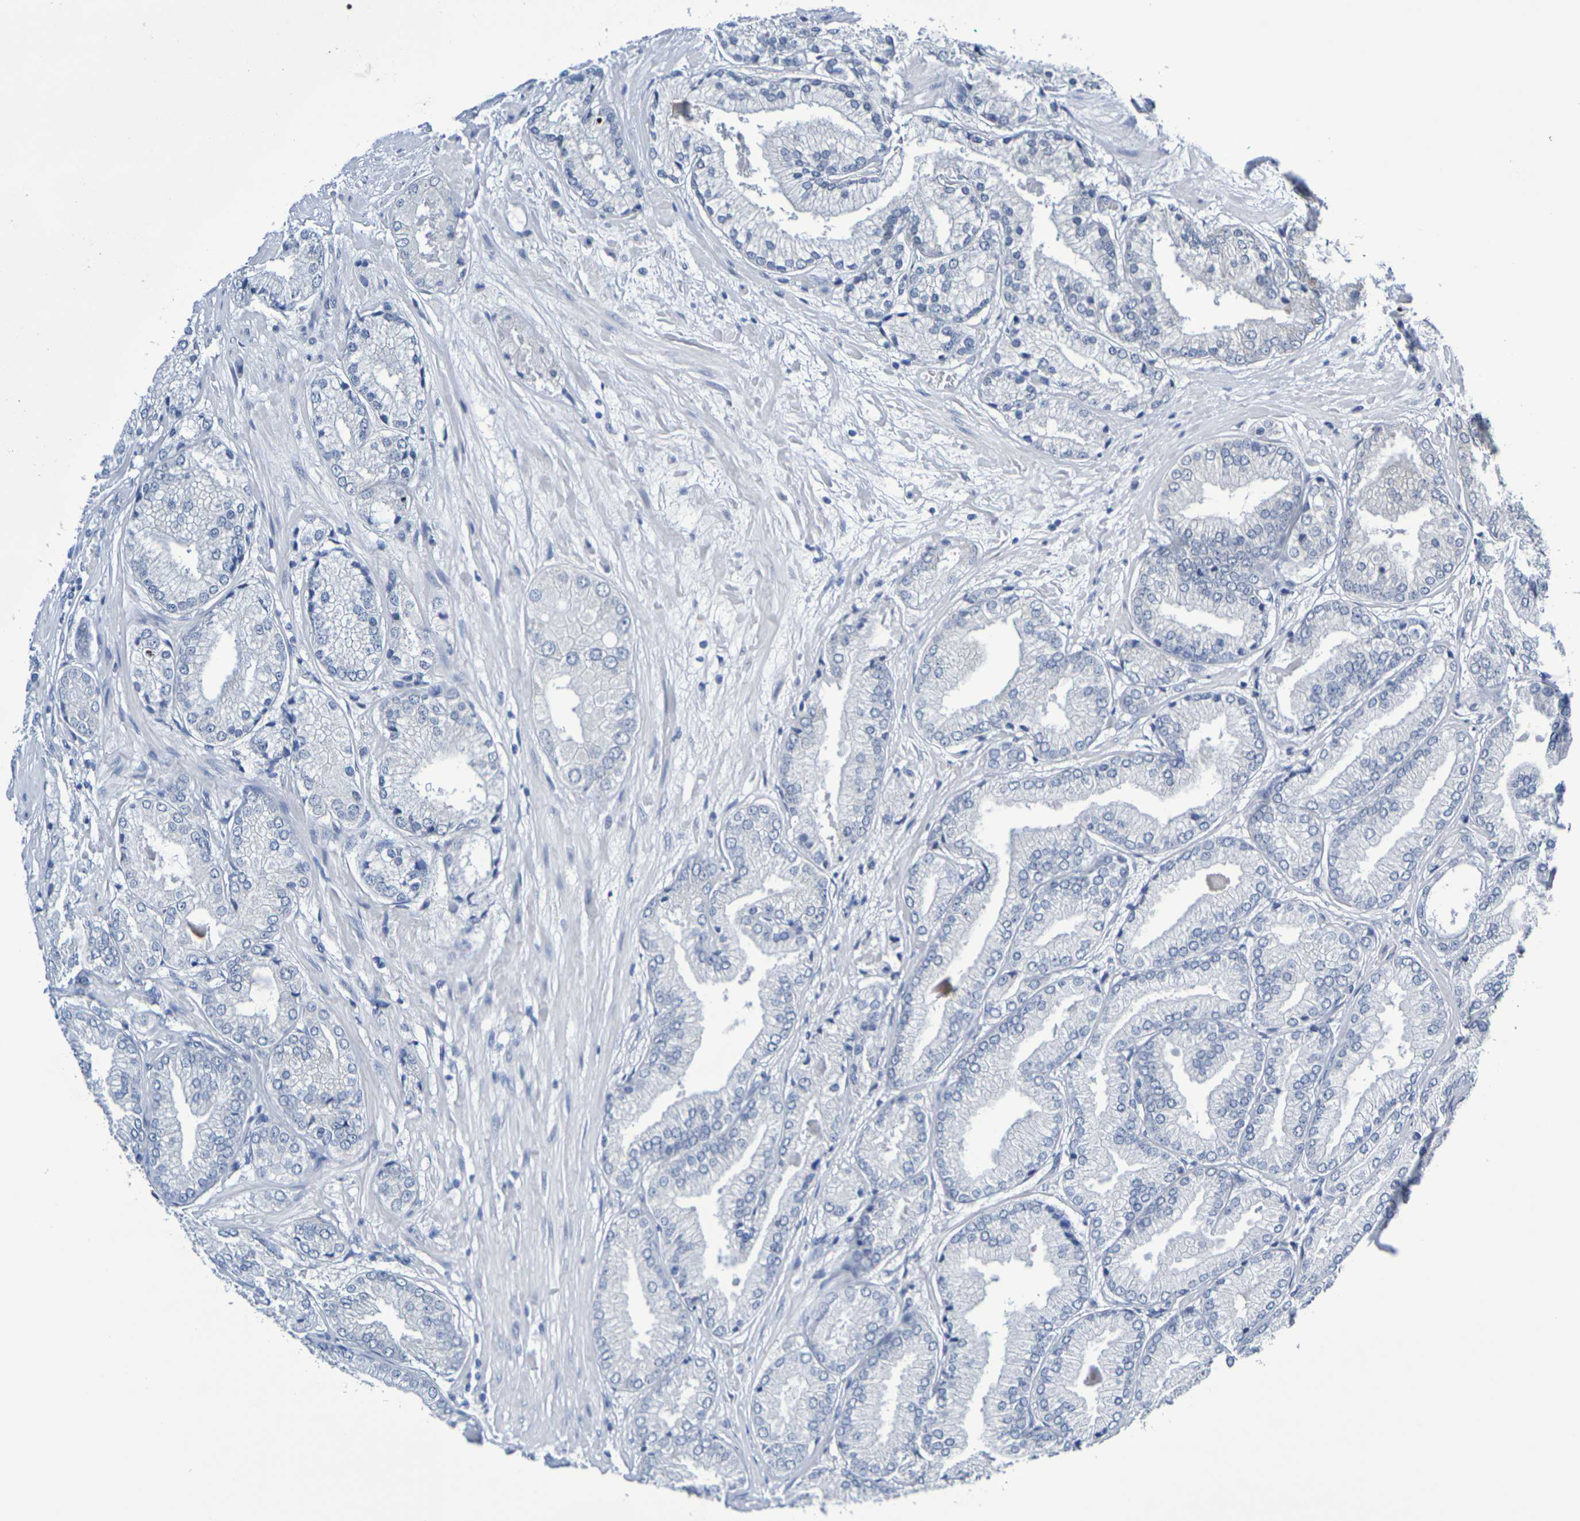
{"staining": {"intensity": "negative", "quantity": "none", "location": "none"}, "tissue": "prostate cancer", "cell_type": "Tumor cells", "image_type": "cancer", "snomed": [{"axis": "morphology", "description": "Adenocarcinoma, High grade"}, {"axis": "topography", "description": "Prostate"}], "caption": "Immunohistochemistry of human prostate cancer (high-grade adenocarcinoma) demonstrates no staining in tumor cells. (DAB immunohistochemistry visualized using brightfield microscopy, high magnification).", "gene": "CHRNB1", "patient": {"sex": "male", "age": 59}}